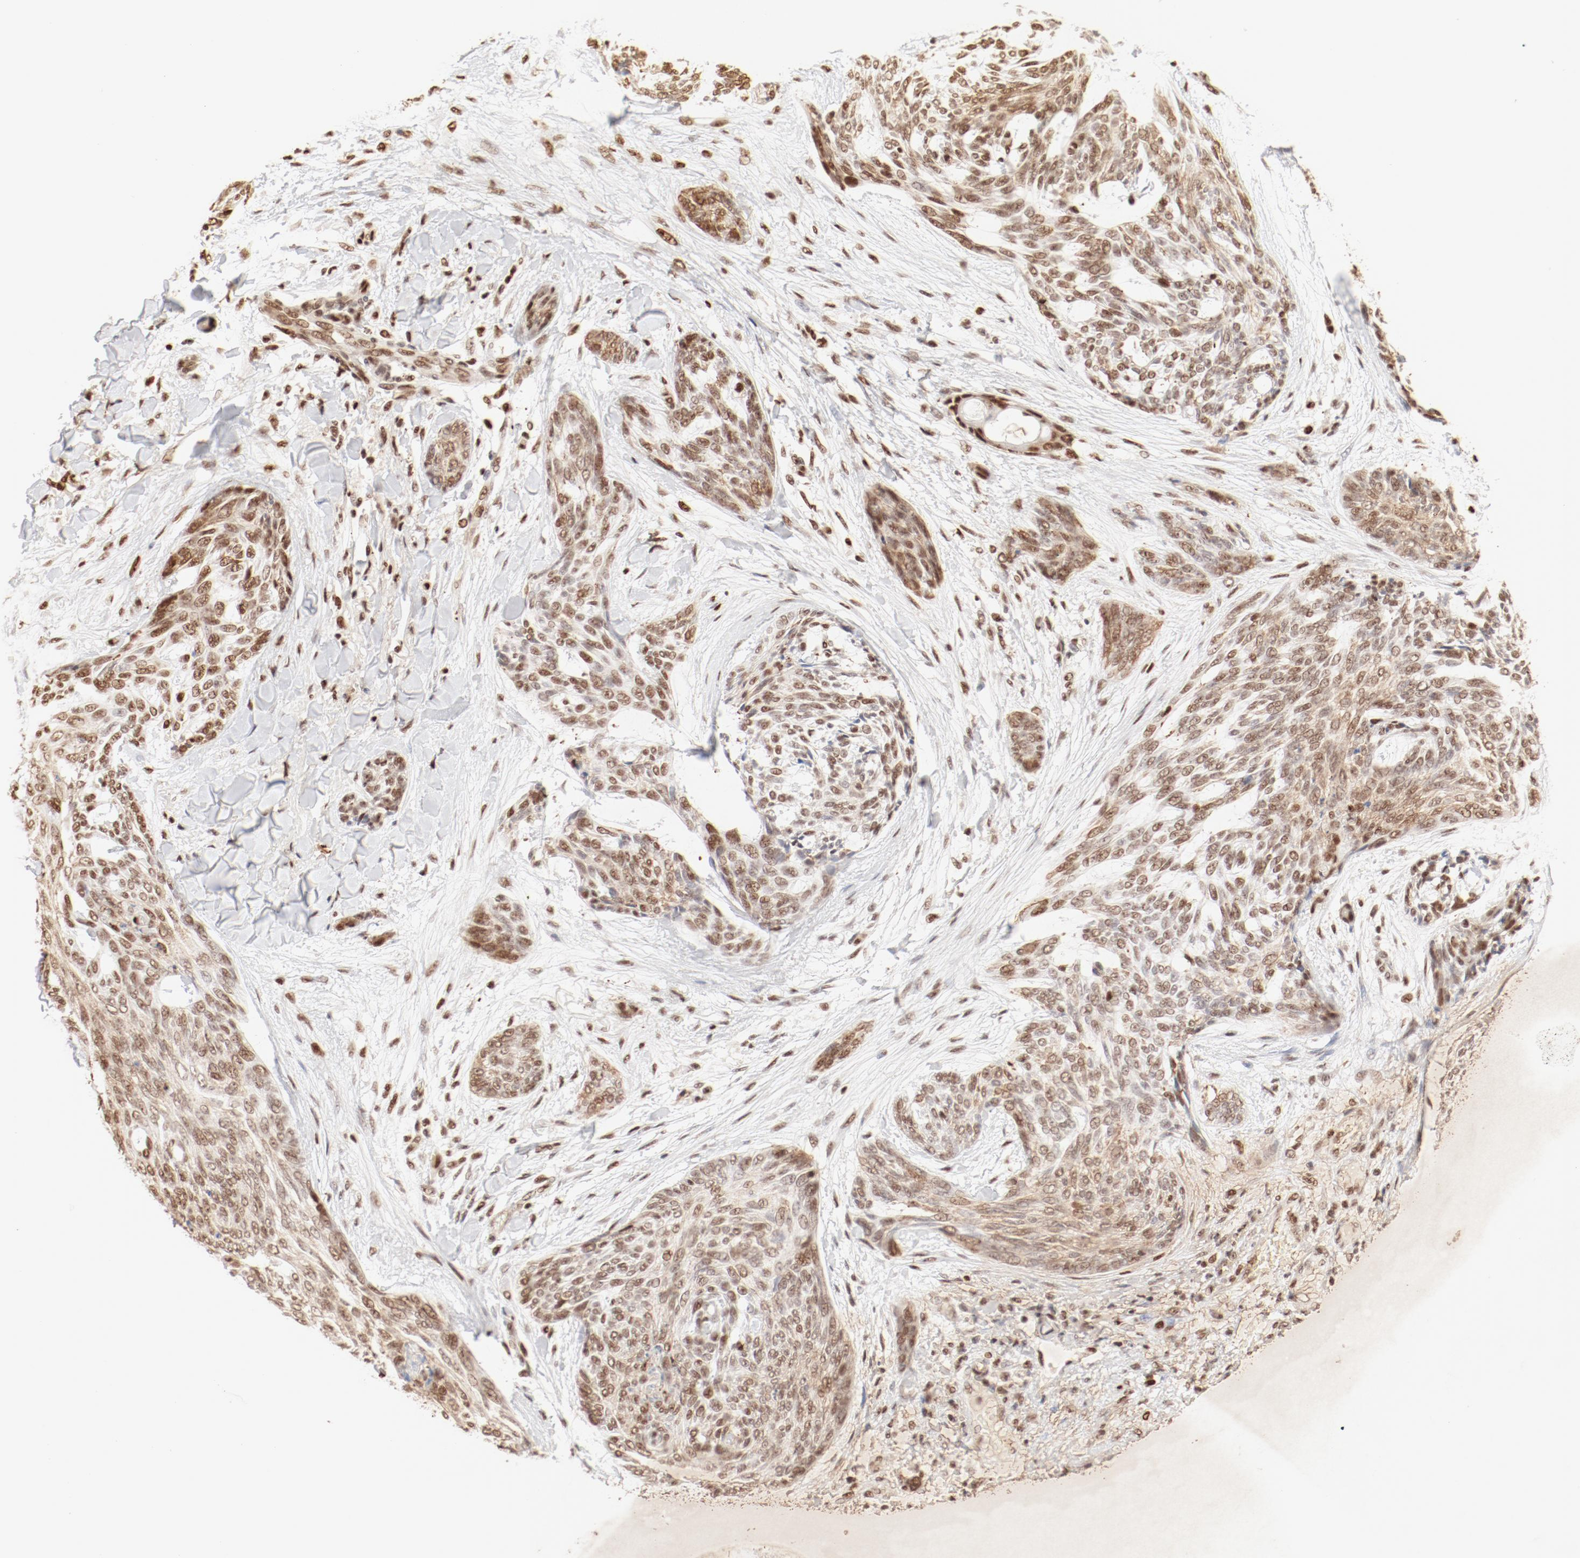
{"staining": {"intensity": "moderate", "quantity": ">75%", "location": "nuclear"}, "tissue": "skin cancer", "cell_type": "Tumor cells", "image_type": "cancer", "snomed": [{"axis": "morphology", "description": "Normal tissue, NOS"}, {"axis": "morphology", "description": "Basal cell carcinoma"}, {"axis": "topography", "description": "Skin"}], "caption": "Protein staining of basal cell carcinoma (skin) tissue displays moderate nuclear positivity in approximately >75% of tumor cells. Nuclei are stained in blue.", "gene": "FAM50A", "patient": {"sex": "female", "age": 71}}